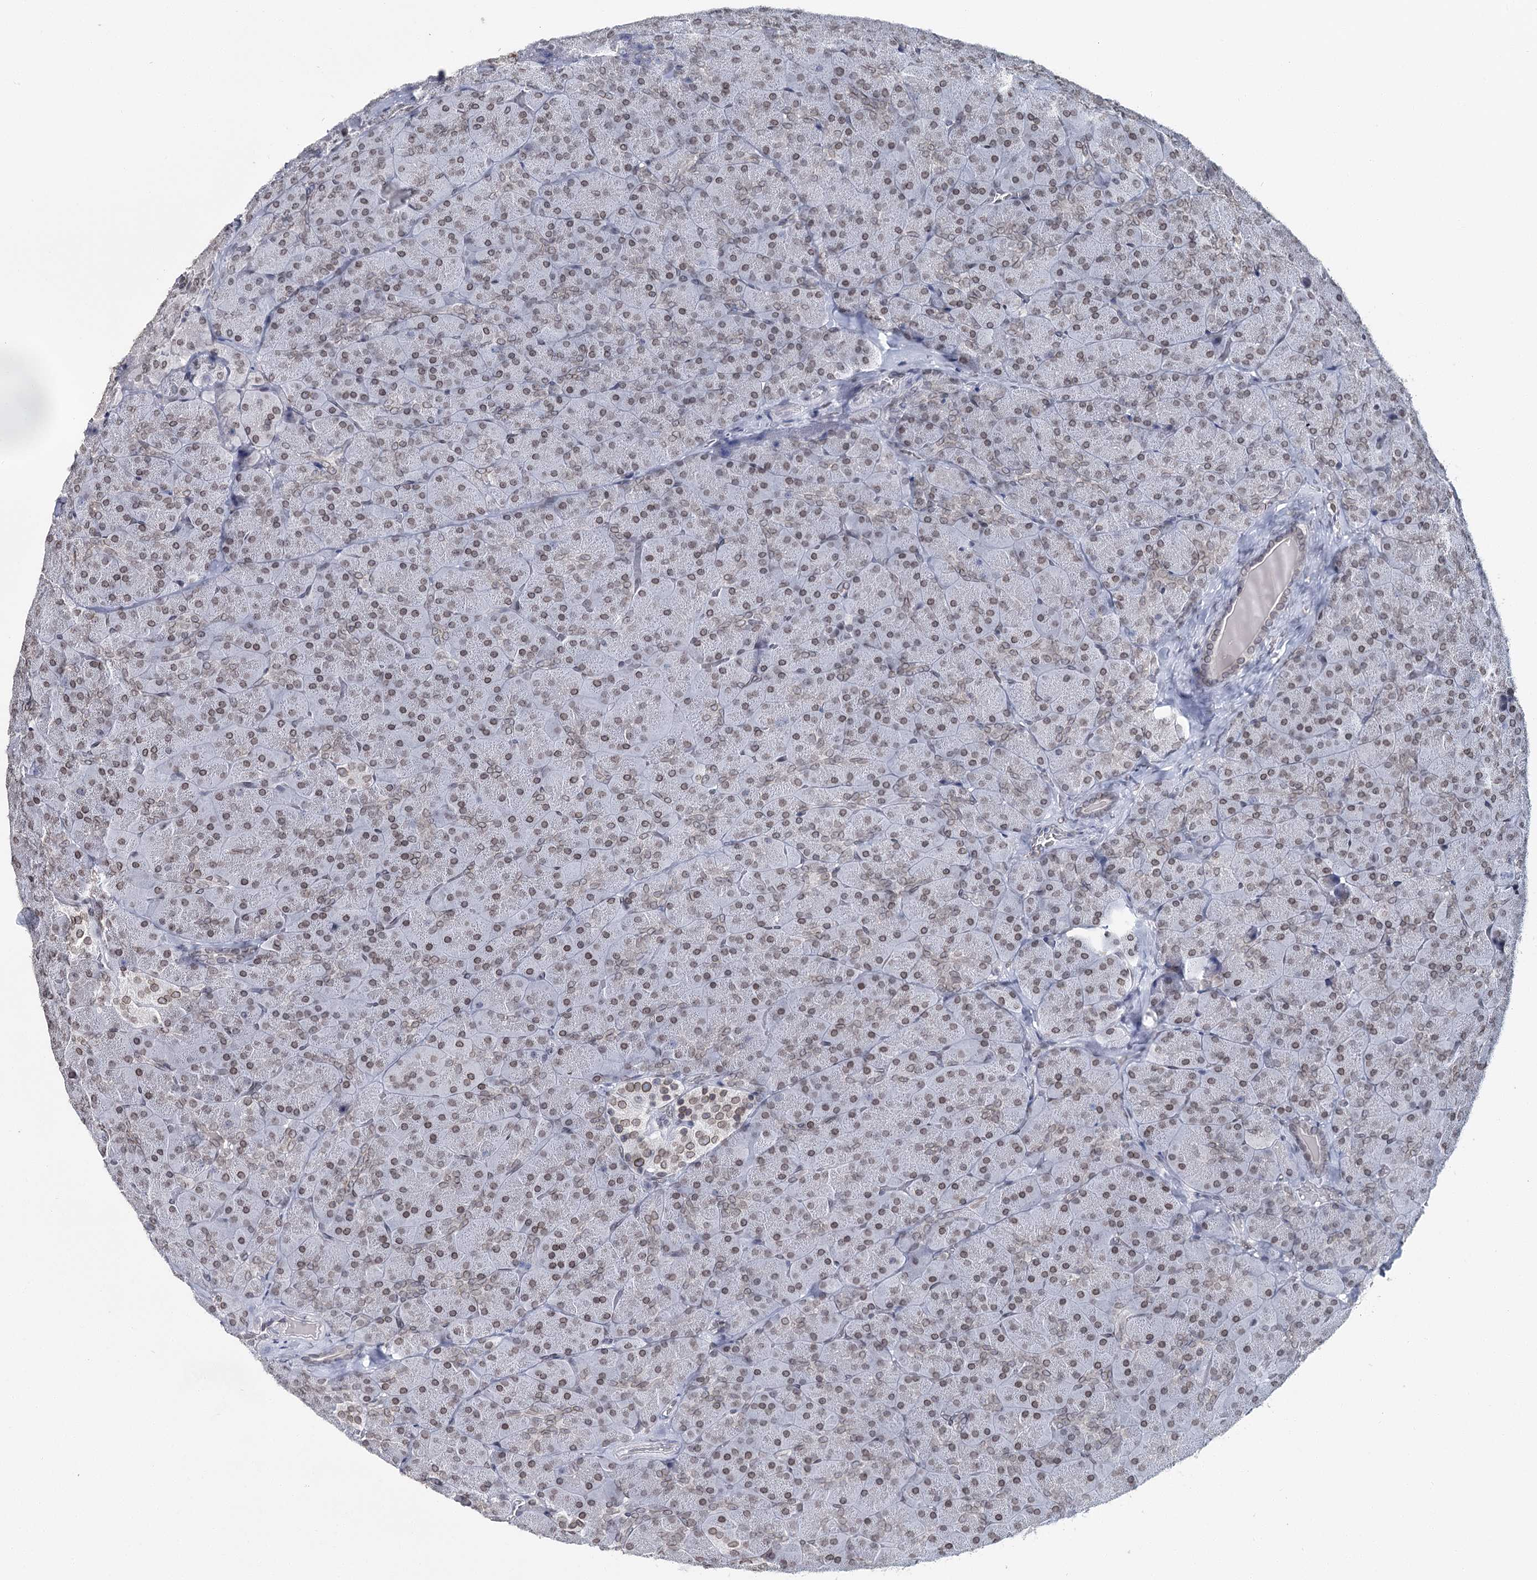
{"staining": {"intensity": "moderate", "quantity": "25%-75%", "location": "cytoplasmic/membranous,nuclear"}, "tissue": "pancreas", "cell_type": "Exocrine glandular cells", "image_type": "normal", "snomed": [{"axis": "morphology", "description": "Normal tissue, NOS"}, {"axis": "topography", "description": "Pancreas"}], "caption": "DAB immunohistochemical staining of unremarkable human pancreas reveals moderate cytoplasmic/membranous,nuclear protein expression in approximately 25%-75% of exocrine glandular cells. Using DAB (3,3'-diaminobenzidine) (brown) and hematoxylin (blue) stains, captured at high magnification using brightfield microscopy.", "gene": "KIAA0930", "patient": {"sex": "male", "age": 36}}